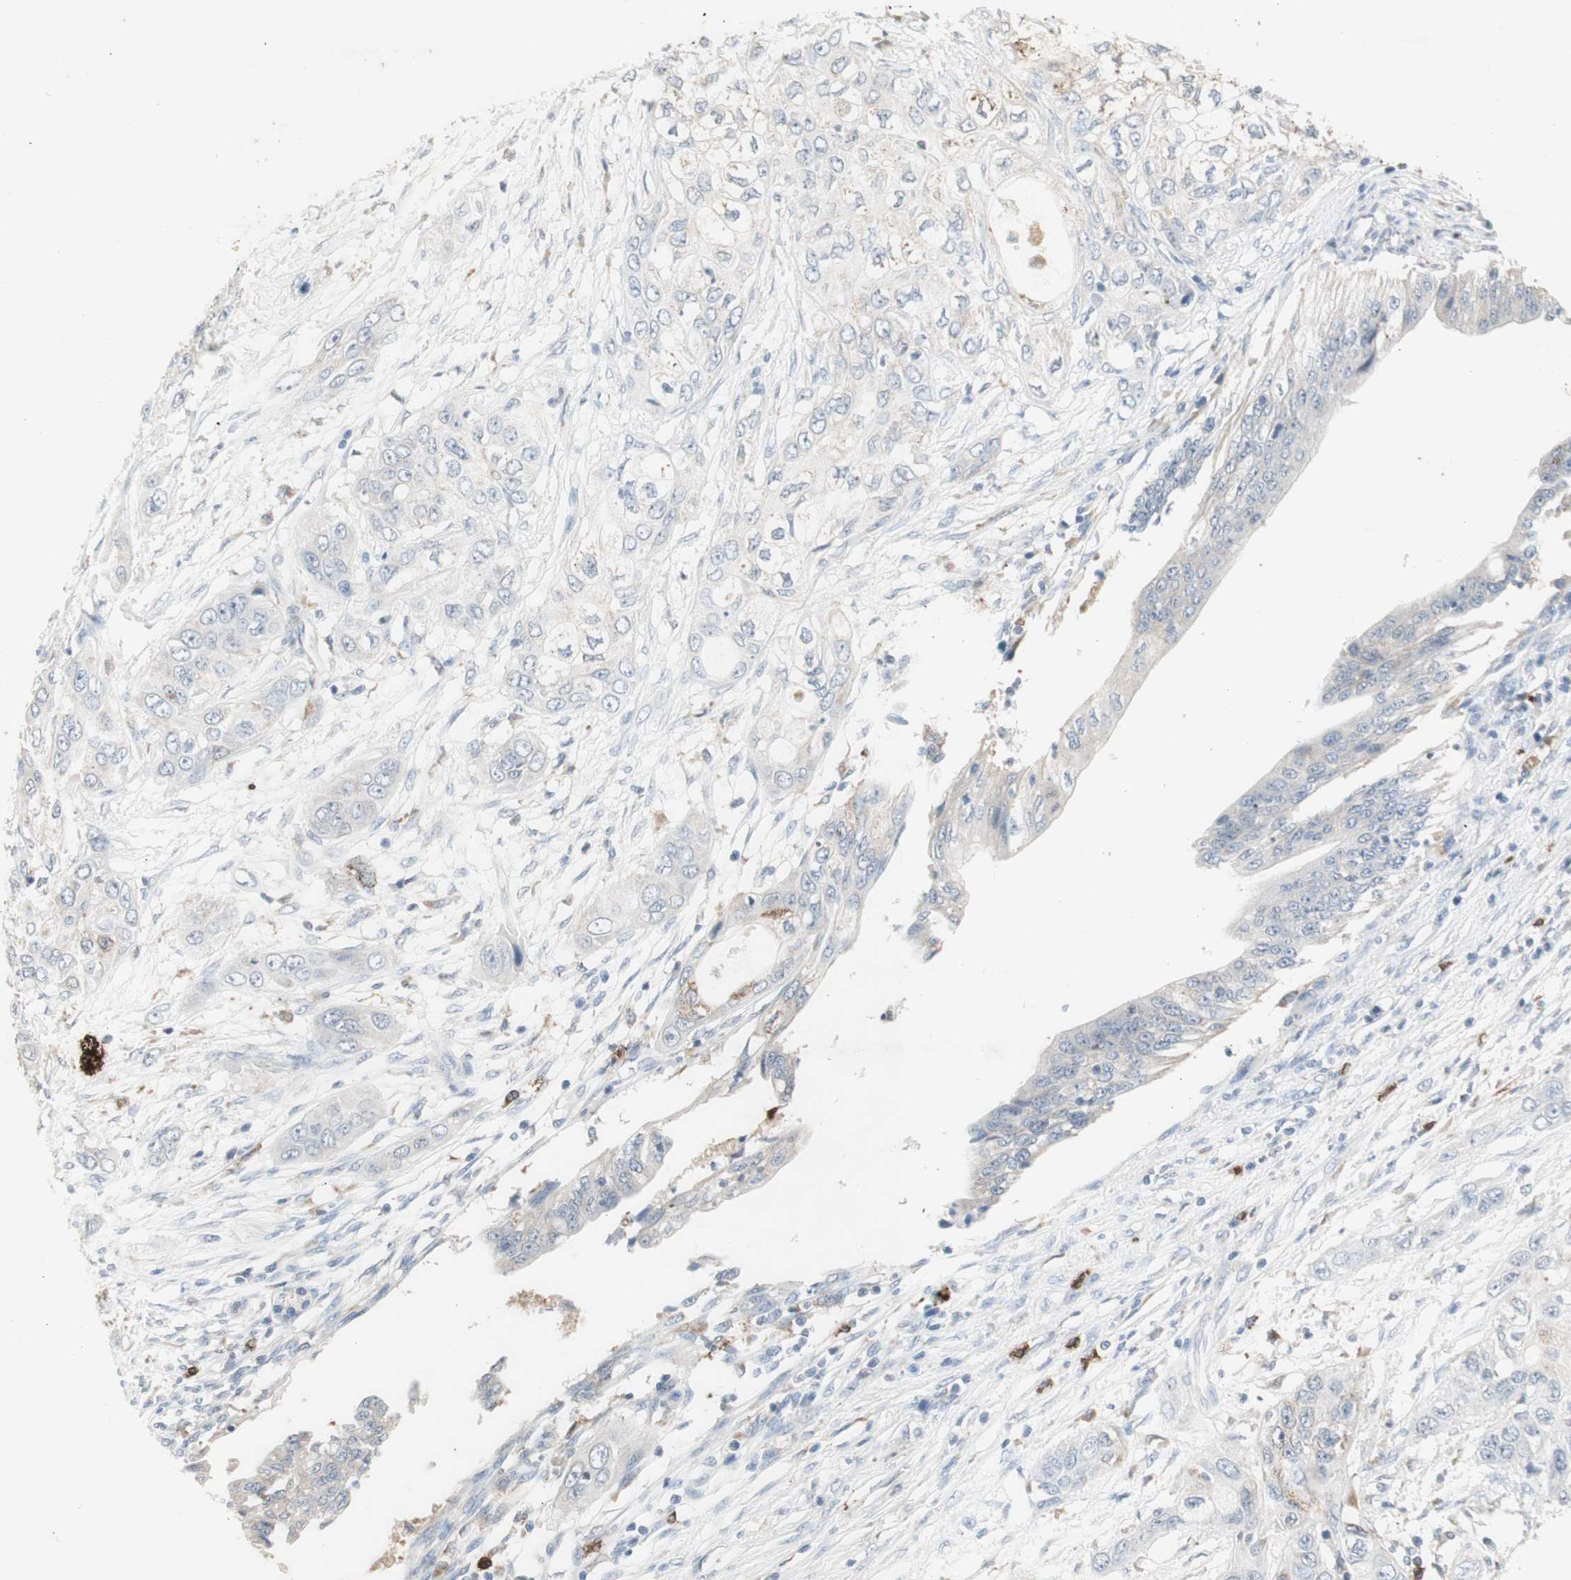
{"staining": {"intensity": "negative", "quantity": "none", "location": "none"}, "tissue": "pancreatic cancer", "cell_type": "Tumor cells", "image_type": "cancer", "snomed": [{"axis": "morphology", "description": "Adenocarcinoma, NOS"}, {"axis": "topography", "description": "Pancreas"}], "caption": "DAB (3,3'-diaminobenzidine) immunohistochemical staining of pancreatic adenocarcinoma exhibits no significant staining in tumor cells.", "gene": "ATP6V1B1", "patient": {"sex": "female", "age": 70}}